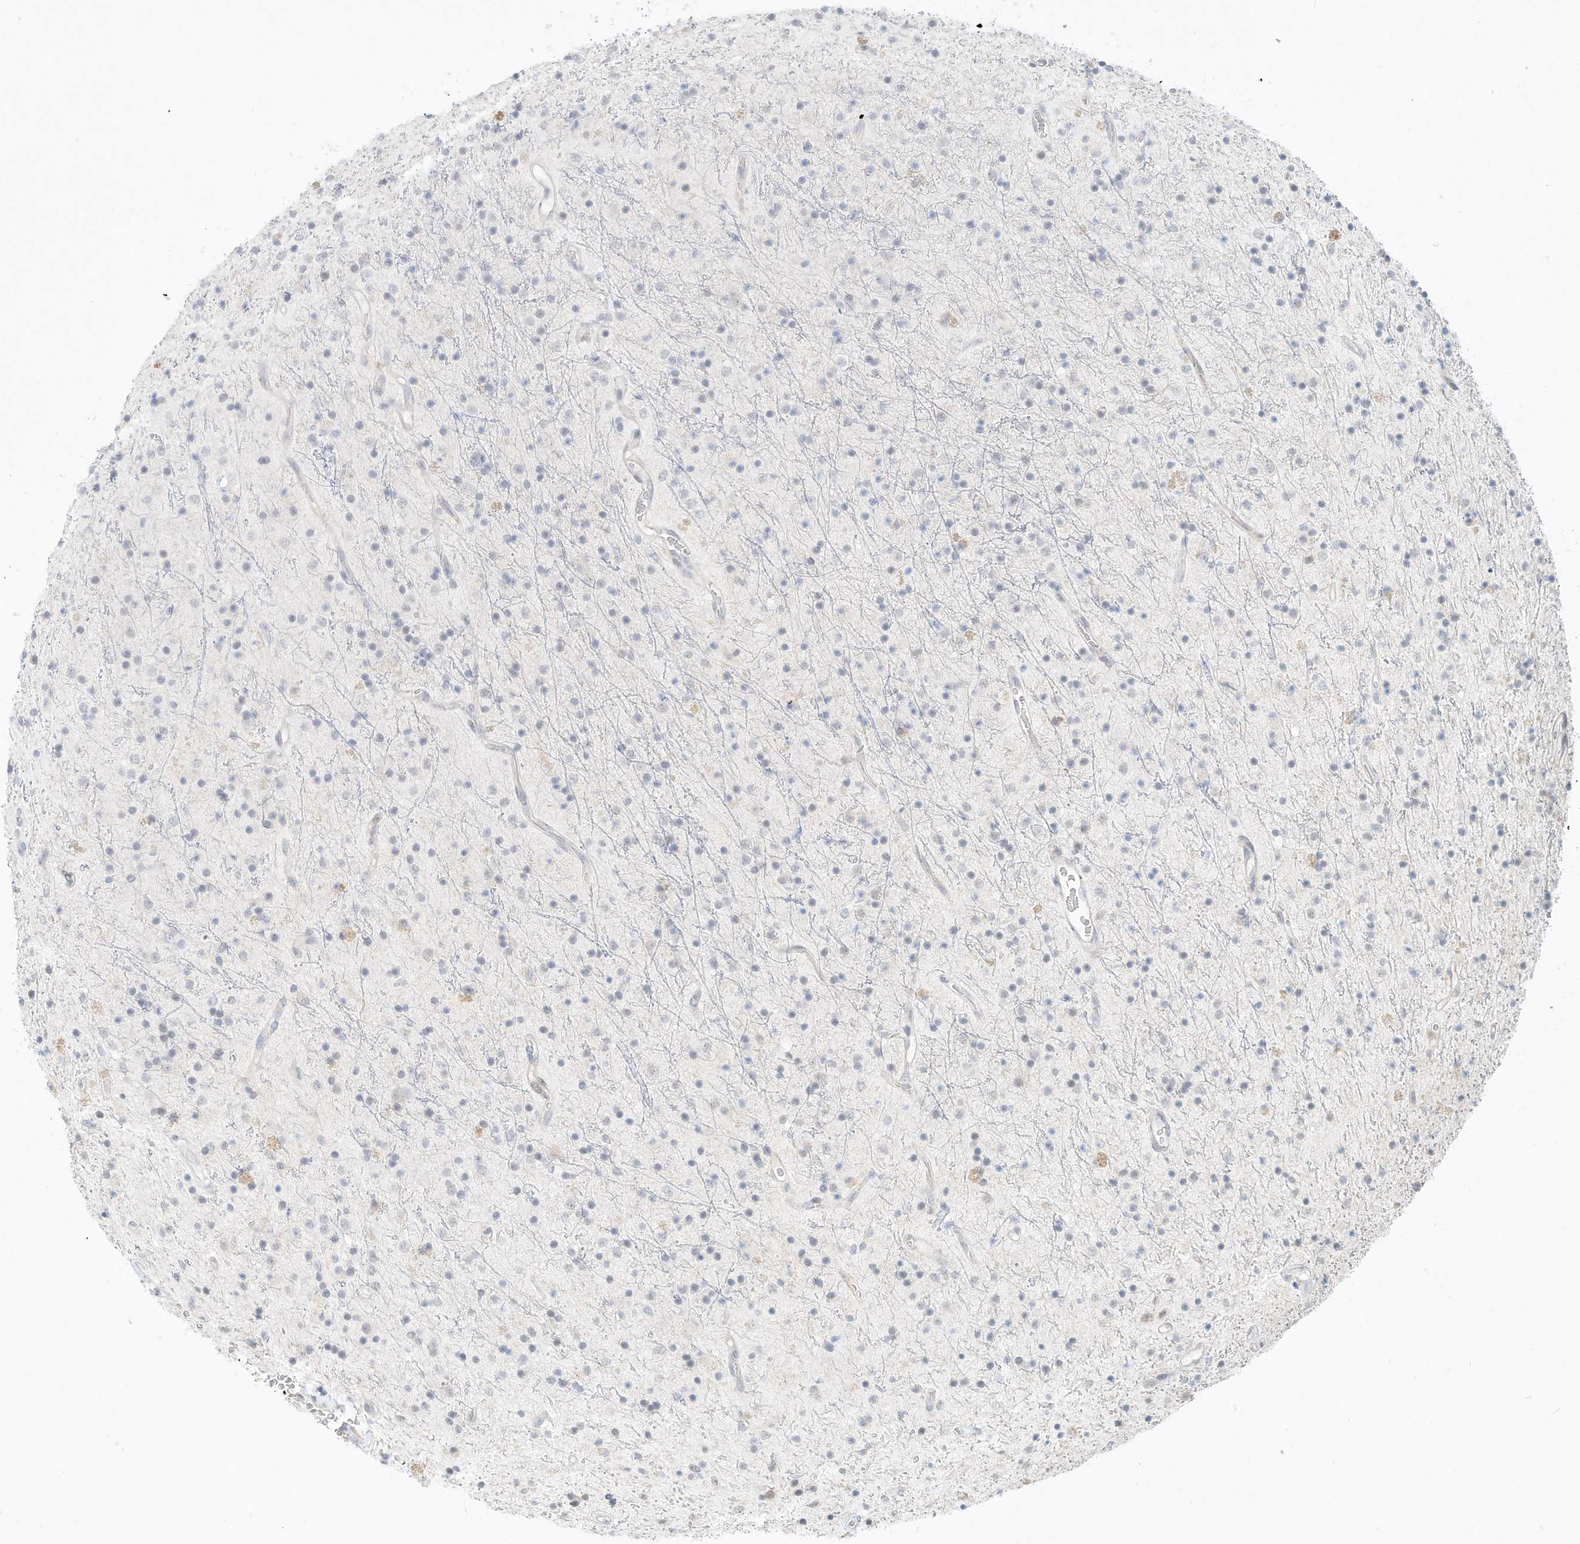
{"staining": {"intensity": "negative", "quantity": "none", "location": "none"}, "tissue": "glioma", "cell_type": "Tumor cells", "image_type": "cancer", "snomed": [{"axis": "morphology", "description": "Glioma, malignant, High grade"}, {"axis": "topography", "description": "Brain"}], "caption": "A photomicrograph of human malignant high-grade glioma is negative for staining in tumor cells.", "gene": "PAK6", "patient": {"sex": "male", "age": 34}}